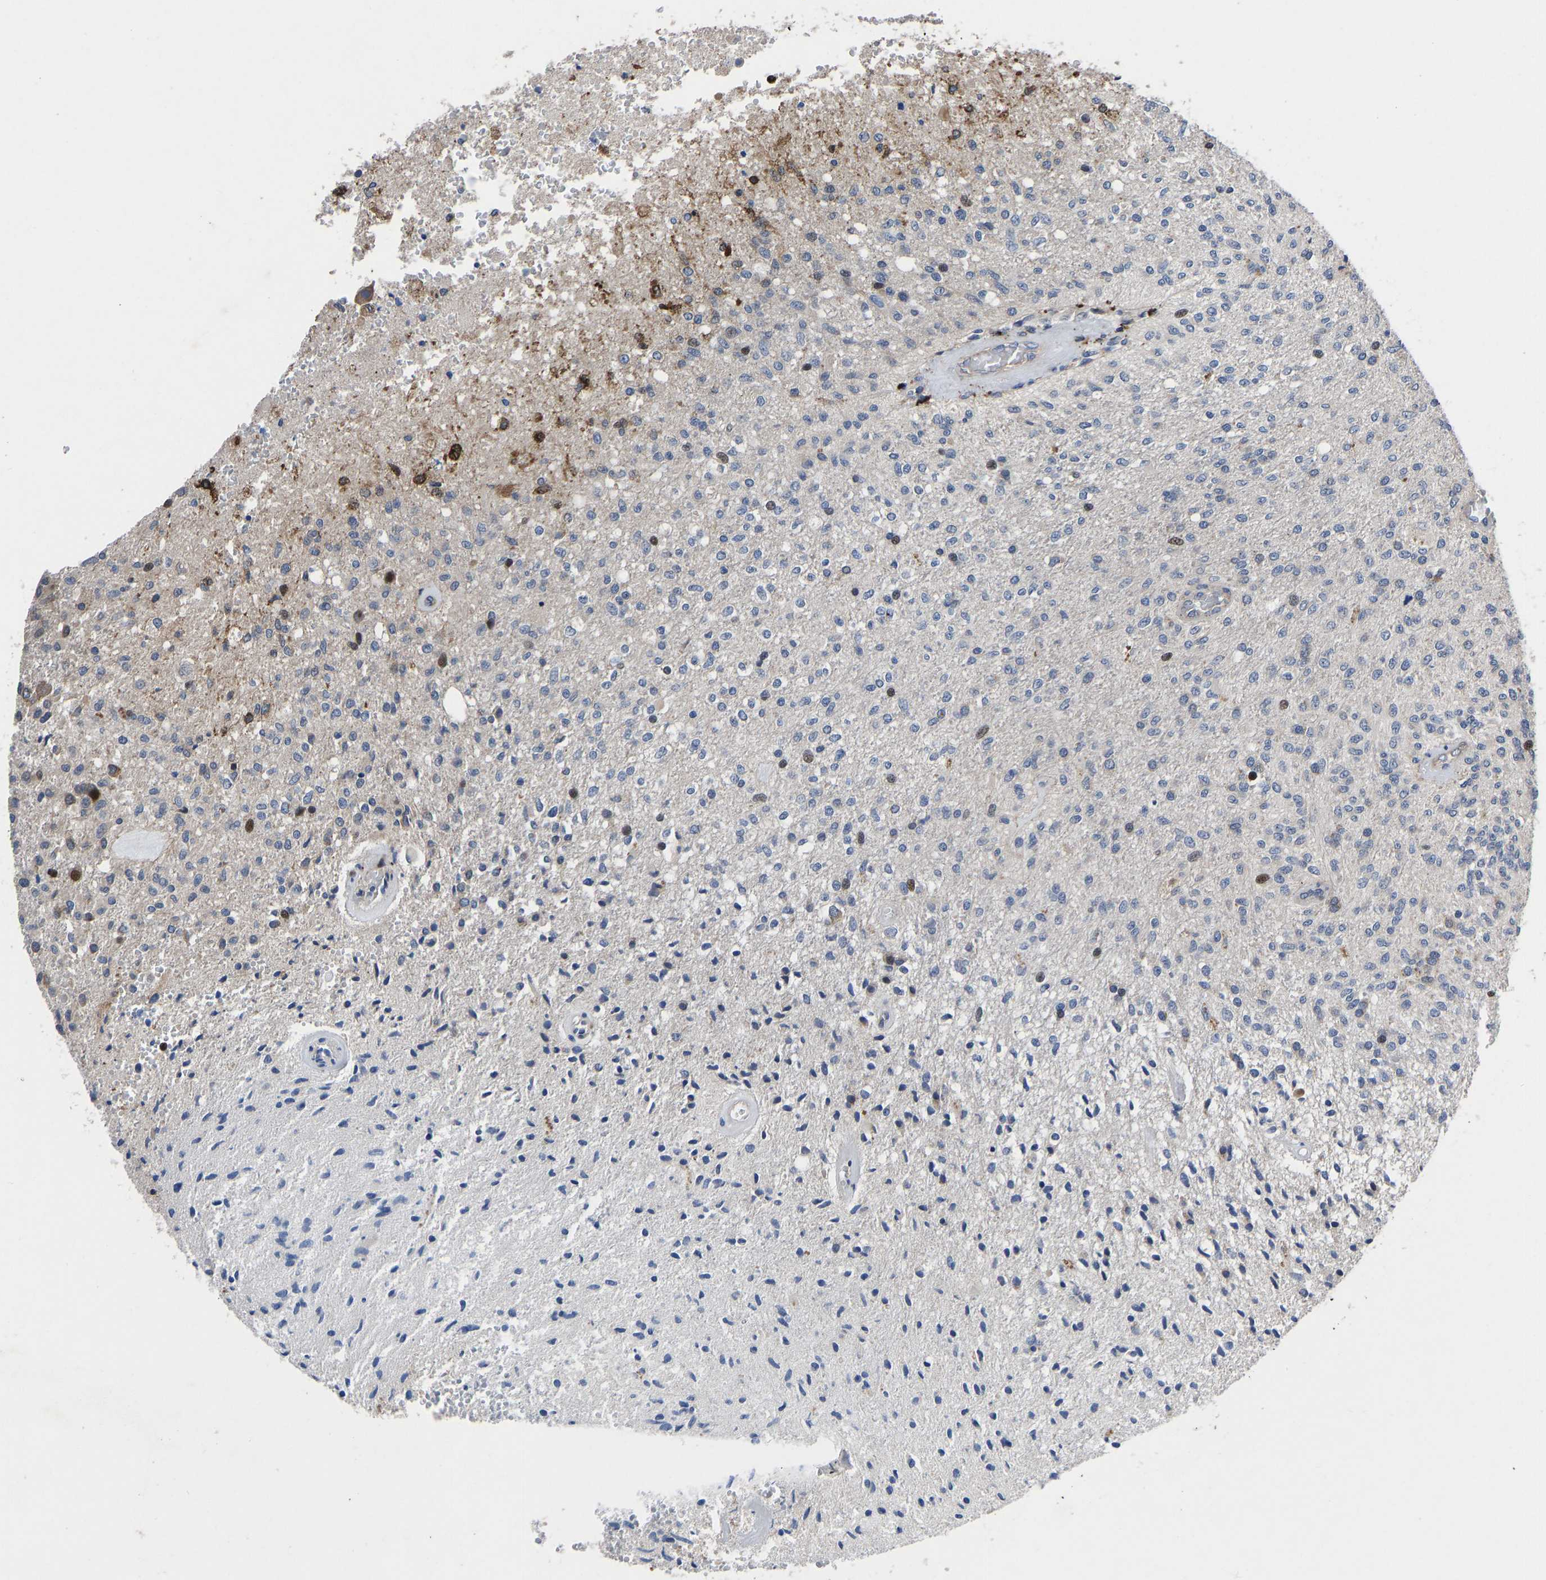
{"staining": {"intensity": "strong", "quantity": "<25%", "location": "nuclear"}, "tissue": "glioma", "cell_type": "Tumor cells", "image_type": "cancer", "snomed": [{"axis": "morphology", "description": "Normal tissue, NOS"}, {"axis": "morphology", "description": "Glioma, malignant, High grade"}, {"axis": "topography", "description": "Cerebral cortex"}], "caption": "There is medium levels of strong nuclear positivity in tumor cells of high-grade glioma (malignant), as demonstrated by immunohistochemical staining (brown color).", "gene": "TMEM38B", "patient": {"sex": "male", "age": 77}}